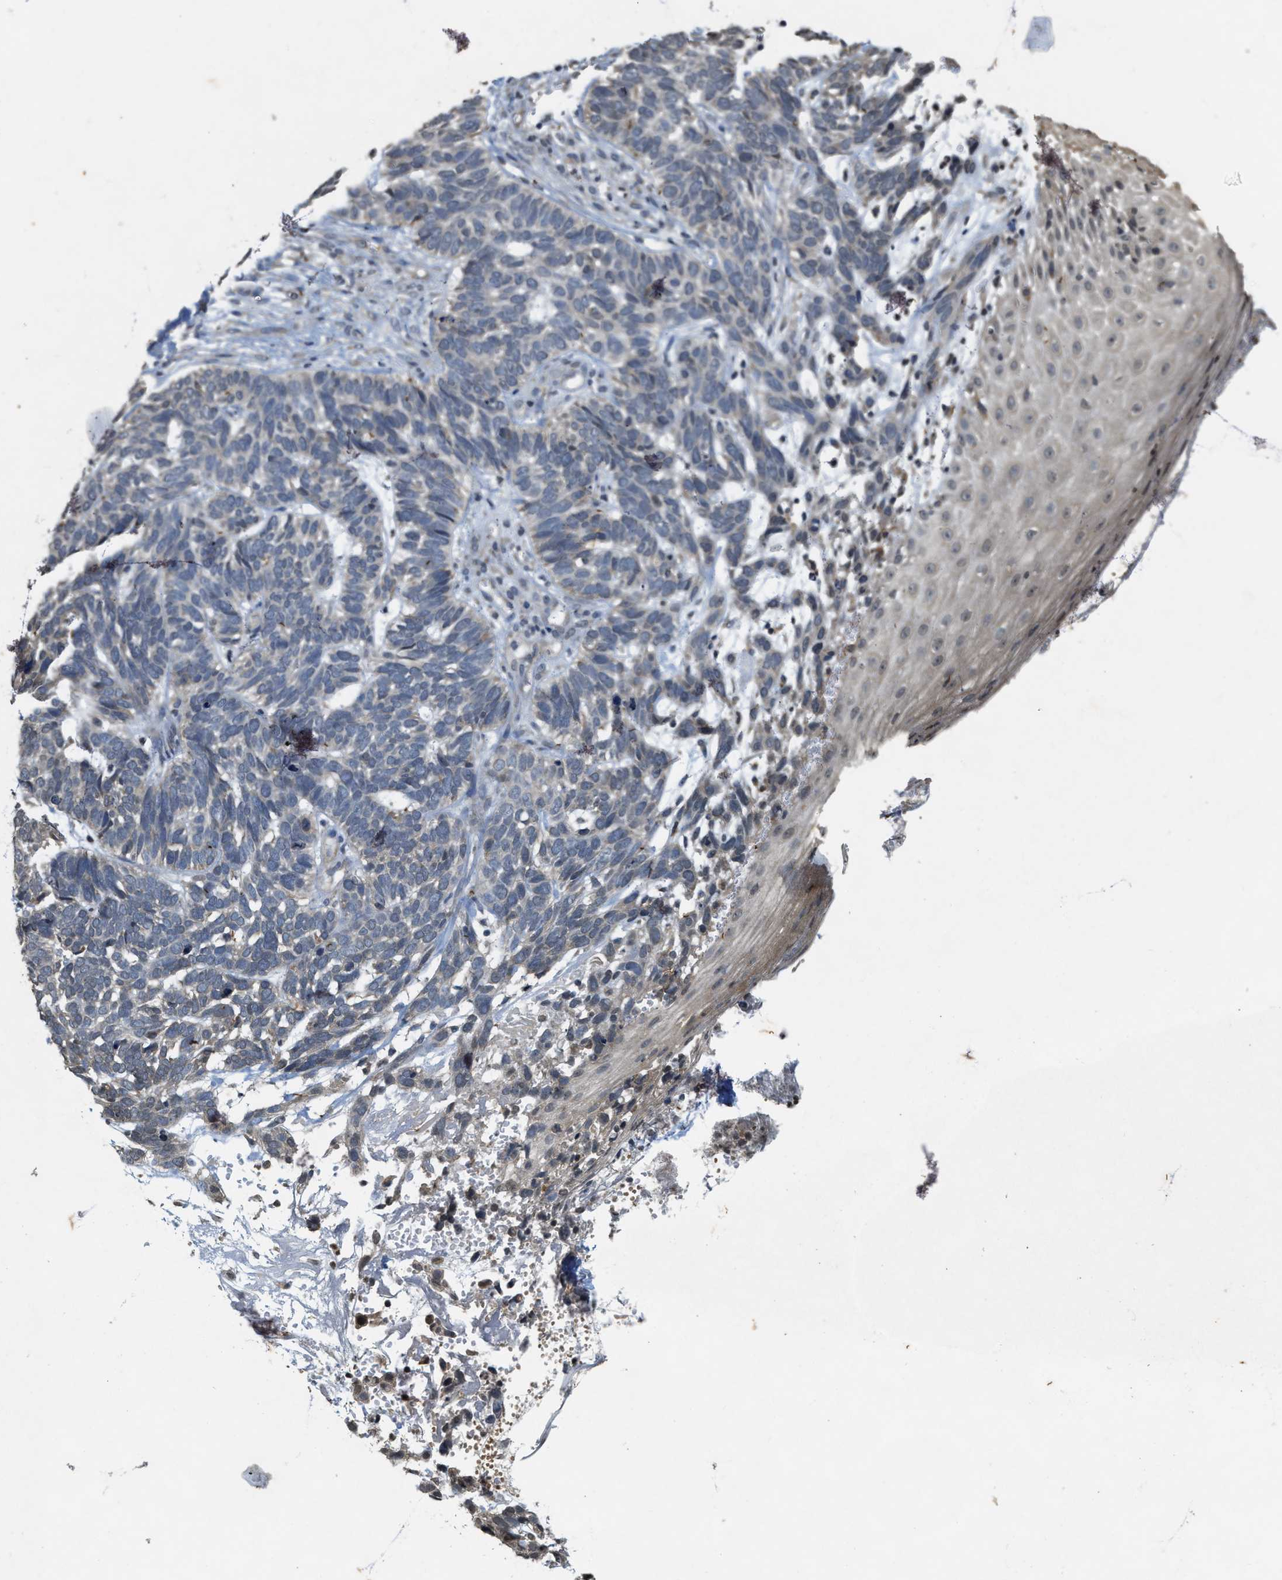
{"staining": {"intensity": "weak", "quantity": "<25%", "location": "cytoplasmic/membranous"}, "tissue": "skin cancer", "cell_type": "Tumor cells", "image_type": "cancer", "snomed": [{"axis": "morphology", "description": "Basal cell carcinoma"}, {"axis": "topography", "description": "Skin"}], "caption": "High power microscopy image of an immunohistochemistry histopathology image of skin cancer (basal cell carcinoma), revealing no significant staining in tumor cells.", "gene": "KIF21A", "patient": {"sex": "male", "age": 87}}